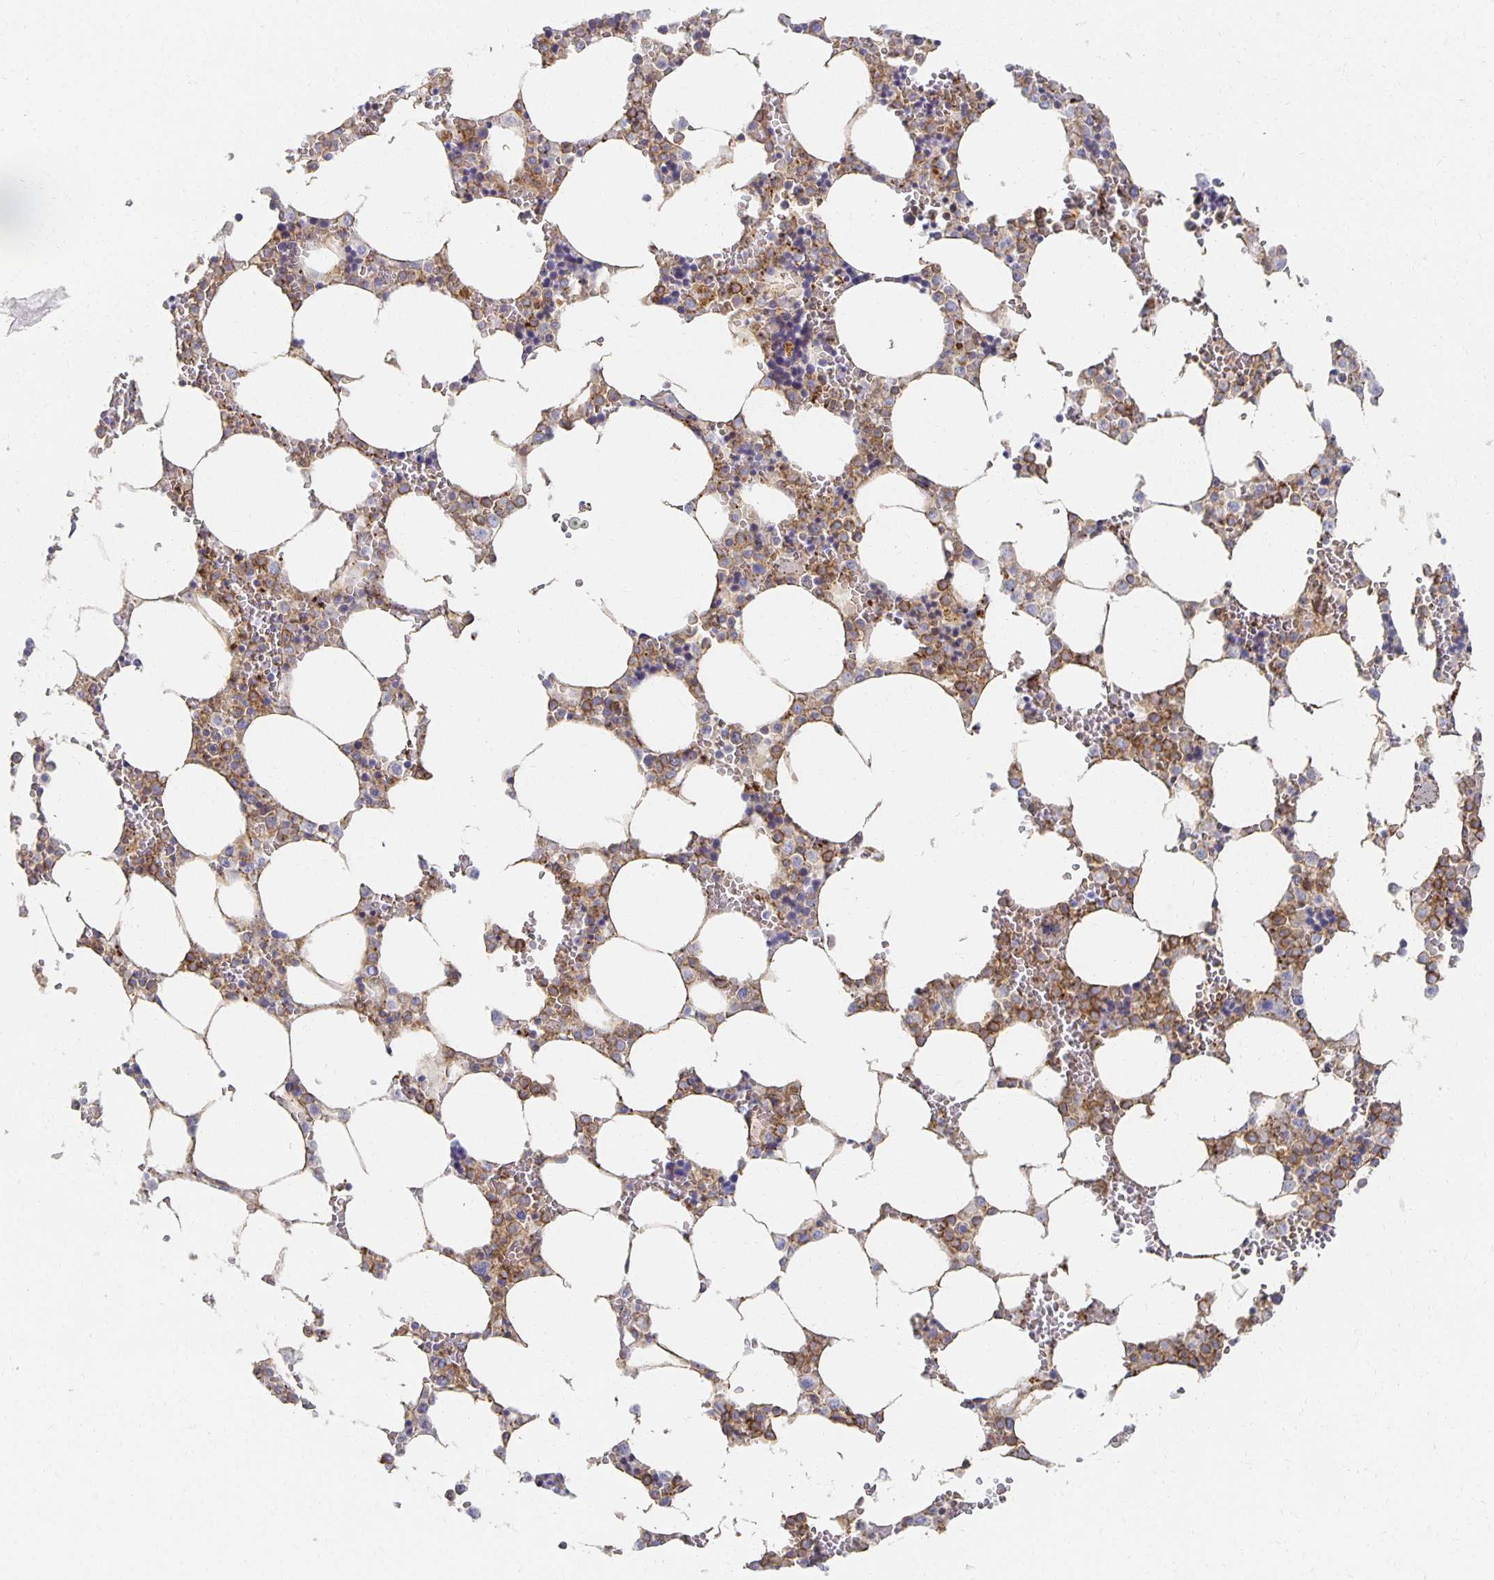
{"staining": {"intensity": "moderate", "quantity": ">75%", "location": "cytoplasmic/membranous"}, "tissue": "bone marrow", "cell_type": "Hematopoietic cells", "image_type": "normal", "snomed": [{"axis": "morphology", "description": "Normal tissue, NOS"}, {"axis": "topography", "description": "Bone marrow"}], "caption": "A brown stain labels moderate cytoplasmic/membranous positivity of a protein in hematopoietic cells of benign bone marrow.", "gene": "TAAR1", "patient": {"sex": "male", "age": 64}}